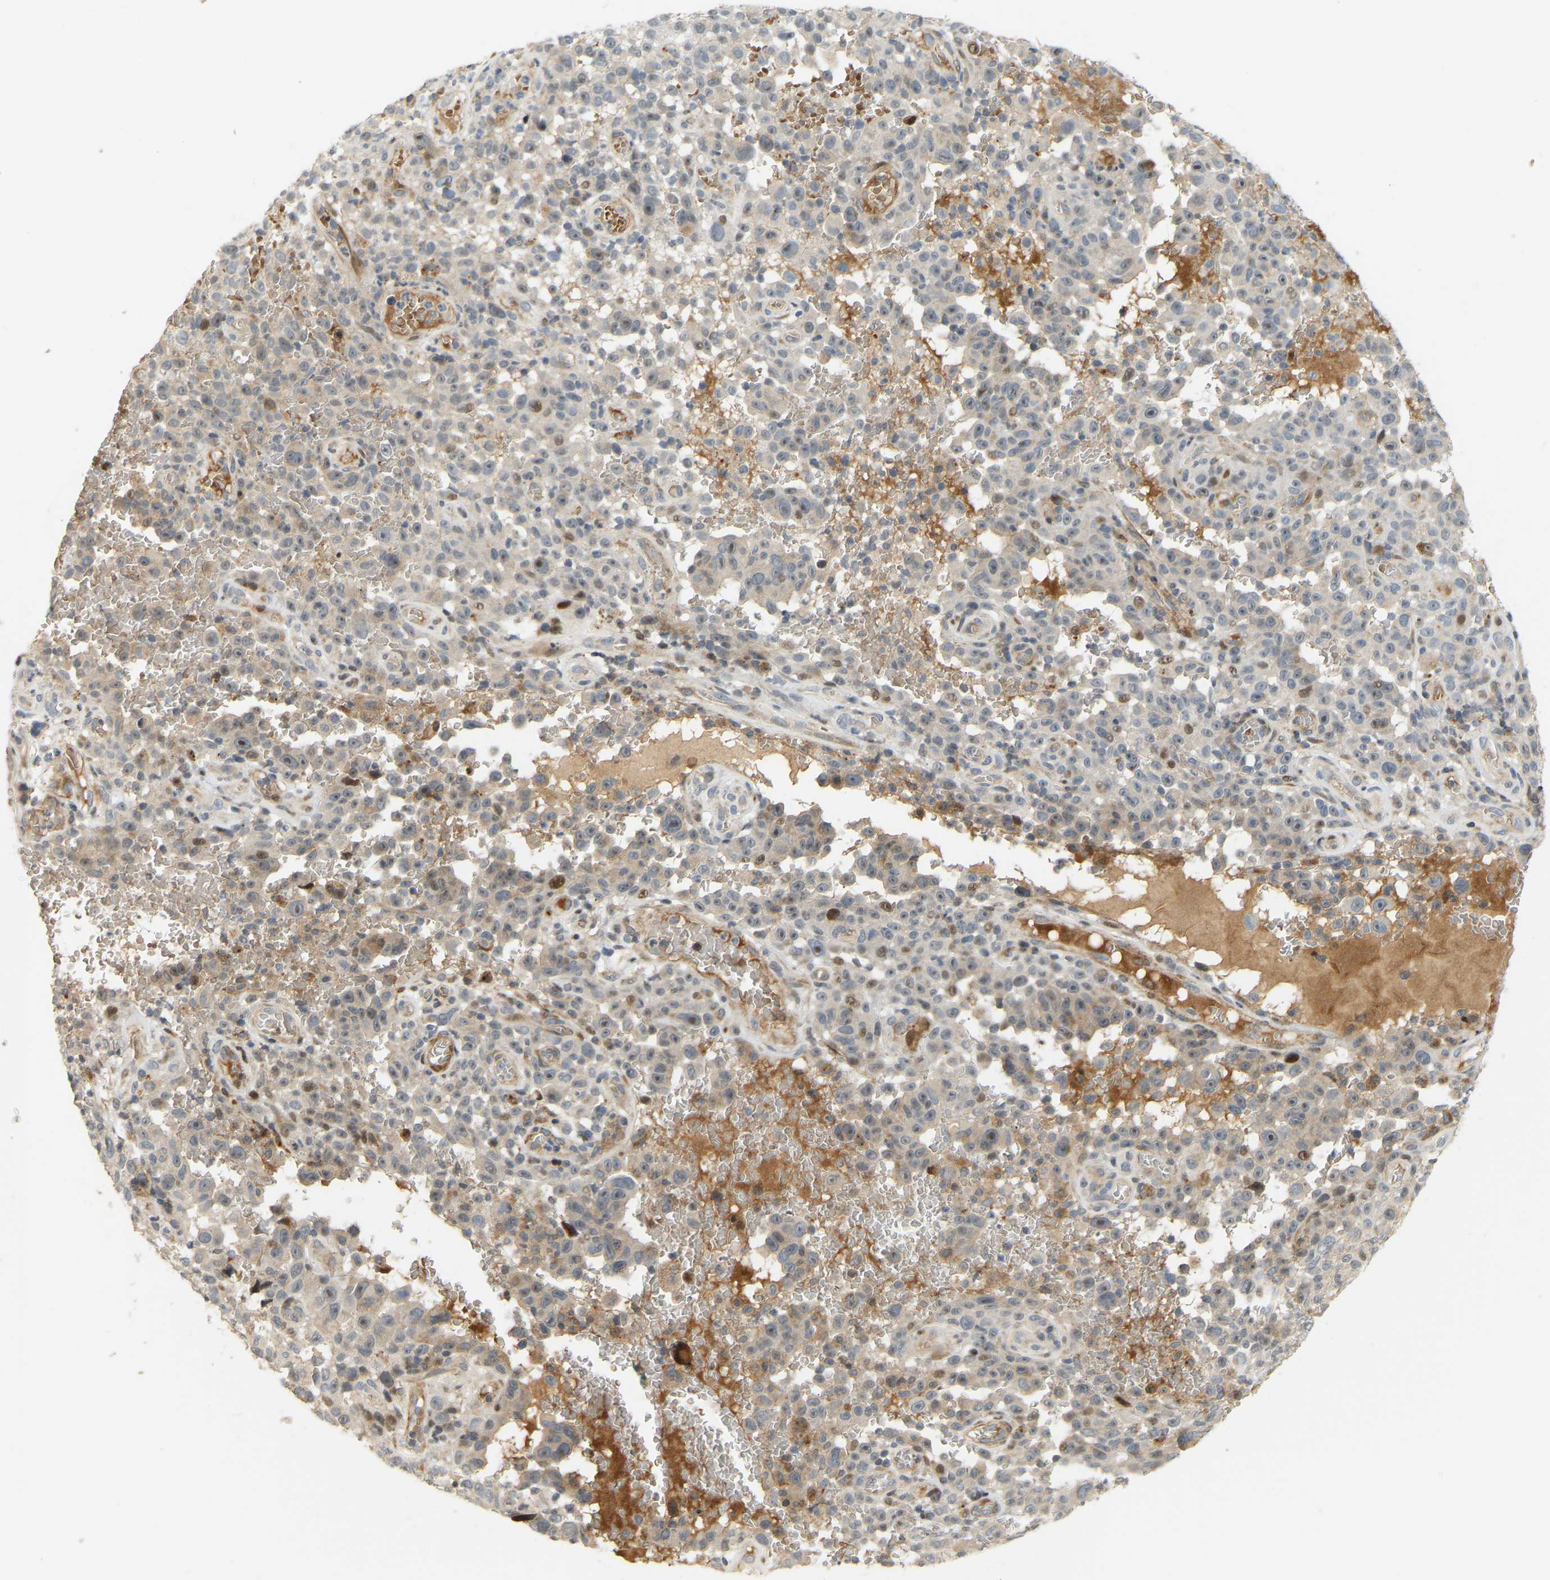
{"staining": {"intensity": "moderate", "quantity": "<25%", "location": "cytoplasmic/membranous,nuclear"}, "tissue": "melanoma", "cell_type": "Tumor cells", "image_type": "cancer", "snomed": [{"axis": "morphology", "description": "Malignant melanoma, NOS"}, {"axis": "topography", "description": "Skin"}], "caption": "Moderate cytoplasmic/membranous and nuclear positivity for a protein is present in approximately <25% of tumor cells of malignant melanoma using immunohistochemistry.", "gene": "POGLUT2", "patient": {"sex": "female", "age": 82}}